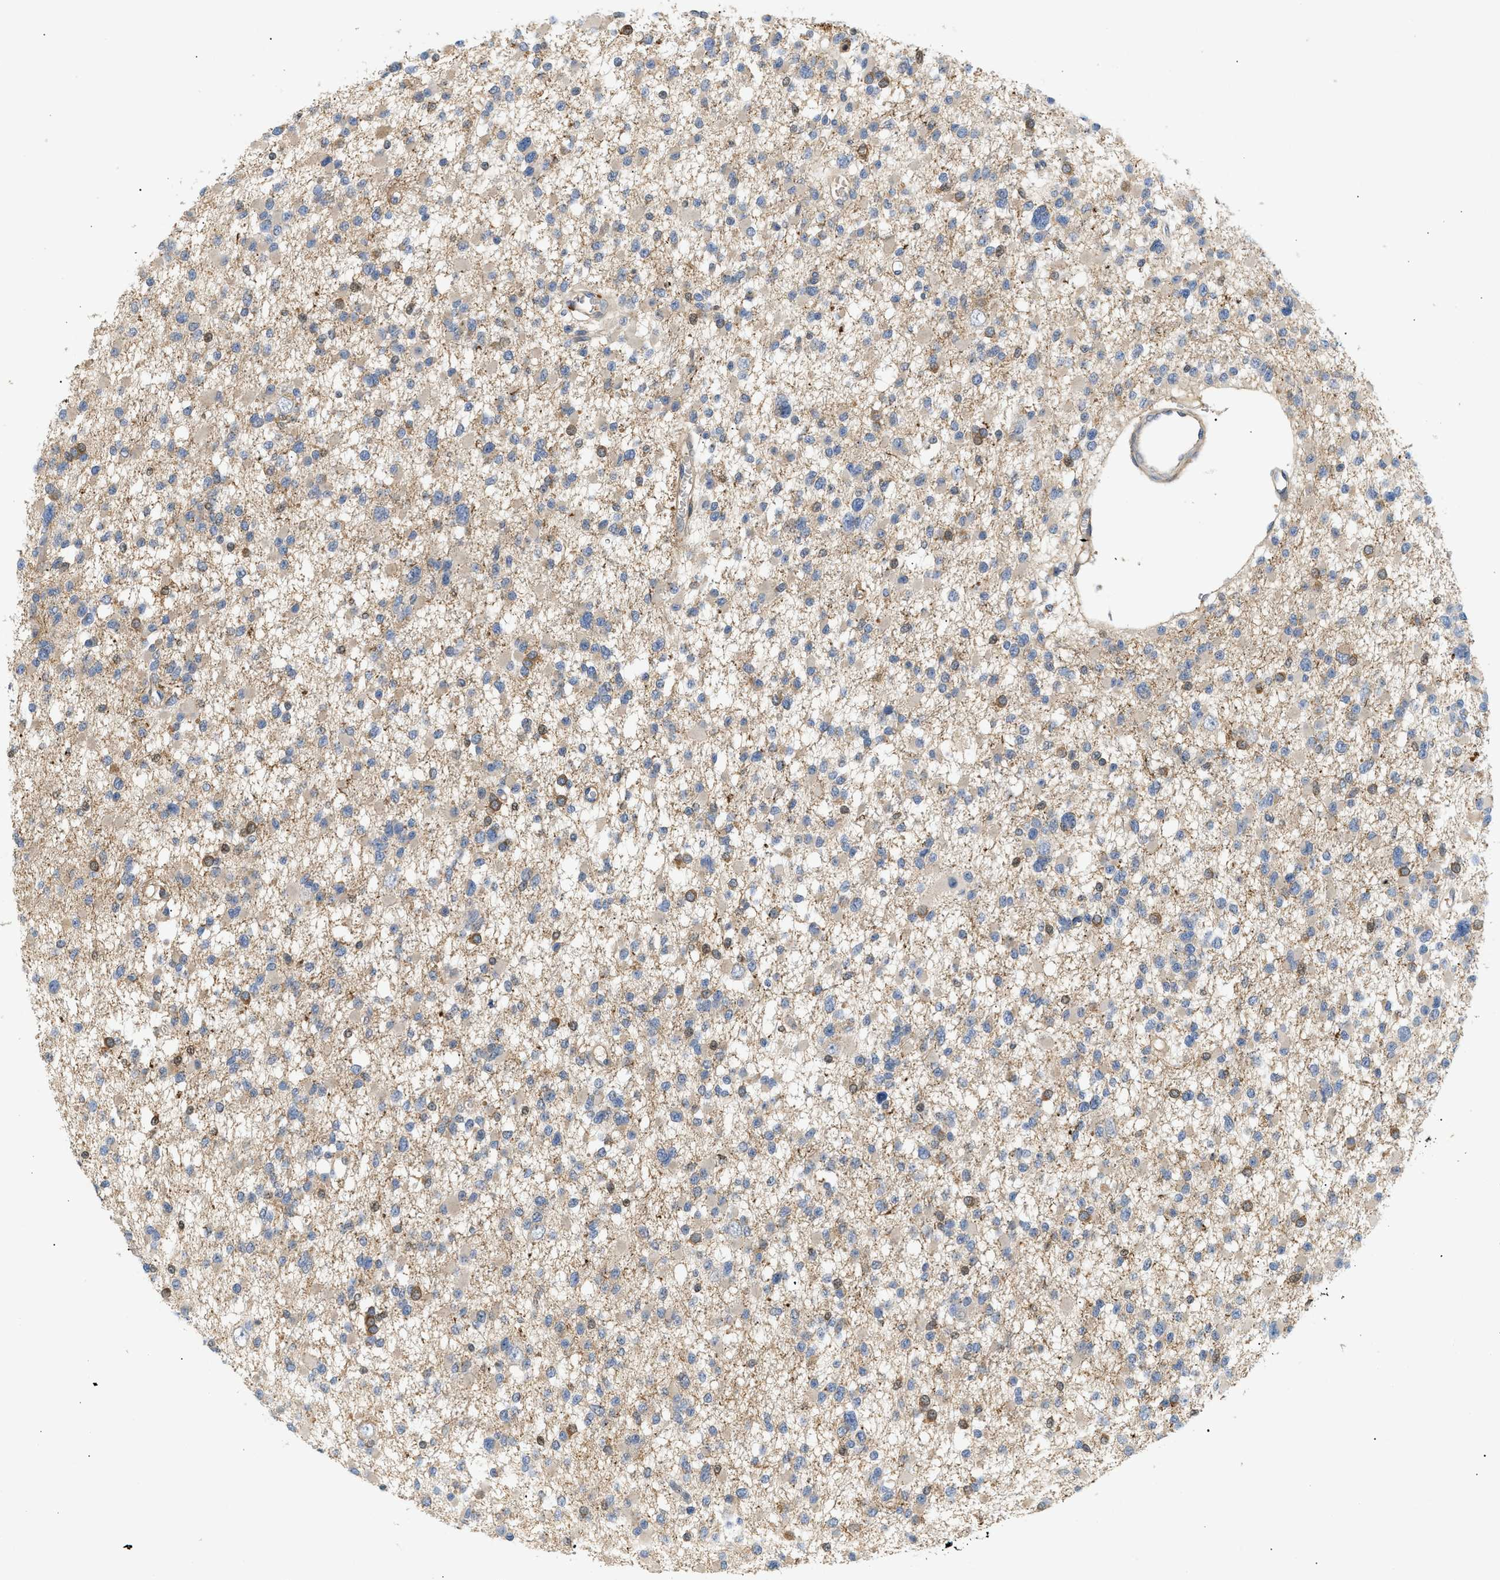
{"staining": {"intensity": "moderate", "quantity": "<25%", "location": "cytoplasmic/membranous"}, "tissue": "glioma", "cell_type": "Tumor cells", "image_type": "cancer", "snomed": [{"axis": "morphology", "description": "Glioma, malignant, Low grade"}, {"axis": "topography", "description": "Brain"}], "caption": "Immunohistochemical staining of low-grade glioma (malignant) exhibits low levels of moderate cytoplasmic/membranous staining in approximately <25% of tumor cells.", "gene": "FARS2", "patient": {"sex": "female", "age": 22}}